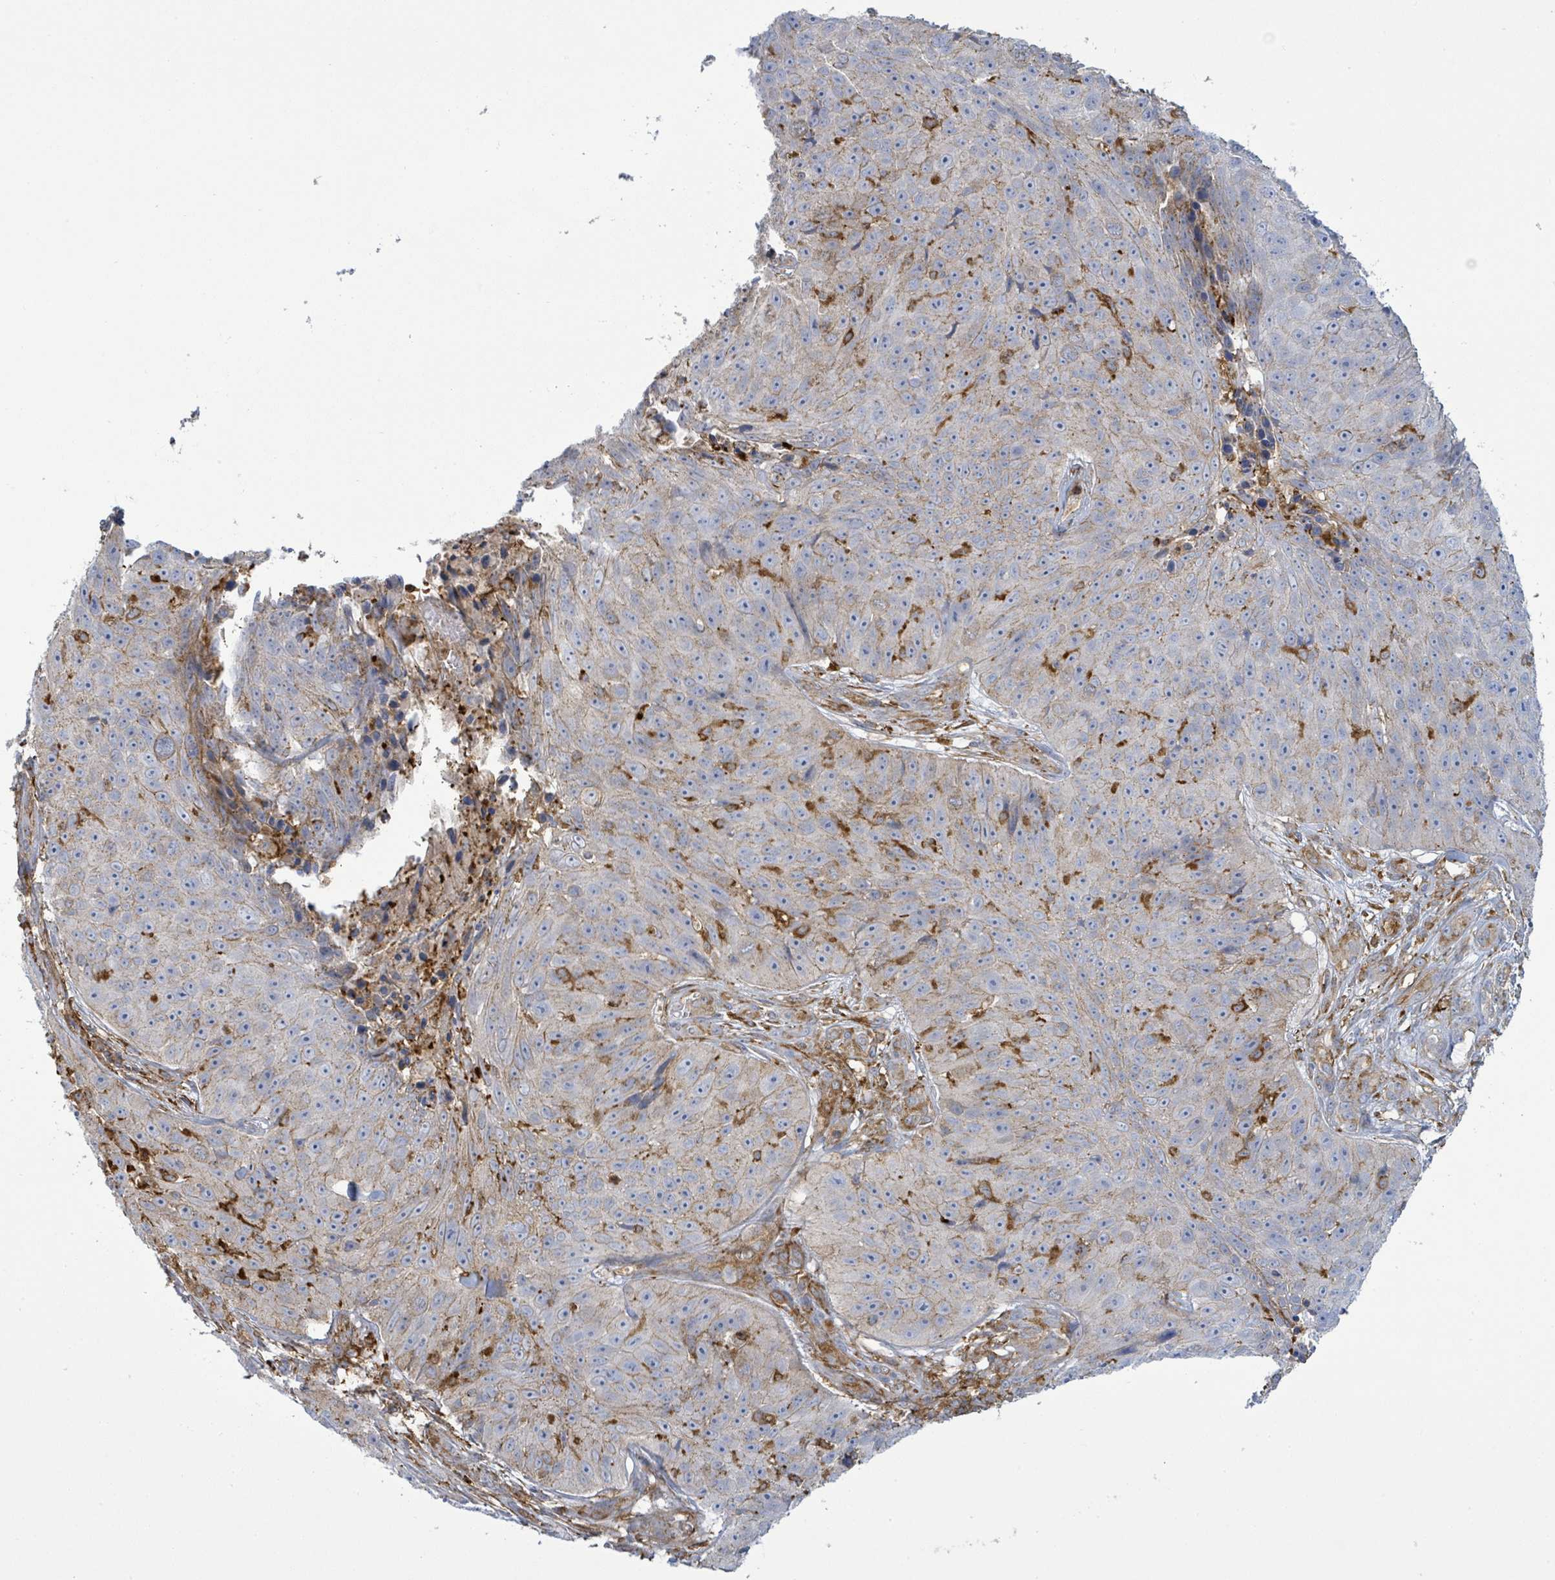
{"staining": {"intensity": "weak", "quantity": "<25%", "location": "cytoplasmic/membranous"}, "tissue": "skin cancer", "cell_type": "Tumor cells", "image_type": "cancer", "snomed": [{"axis": "morphology", "description": "Squamous cell carcinoma, NOS"}, {"axis": "topography", "description": "Skin"}], "caption": "There is no significant expression in tumor cells of skin cancer (squamous cell carcinoma). (DAB IHC visualized using brightfield microscopy, high magnification).", "gene": "EGFL7", "patient": {"sex": "female", "age": 87}}